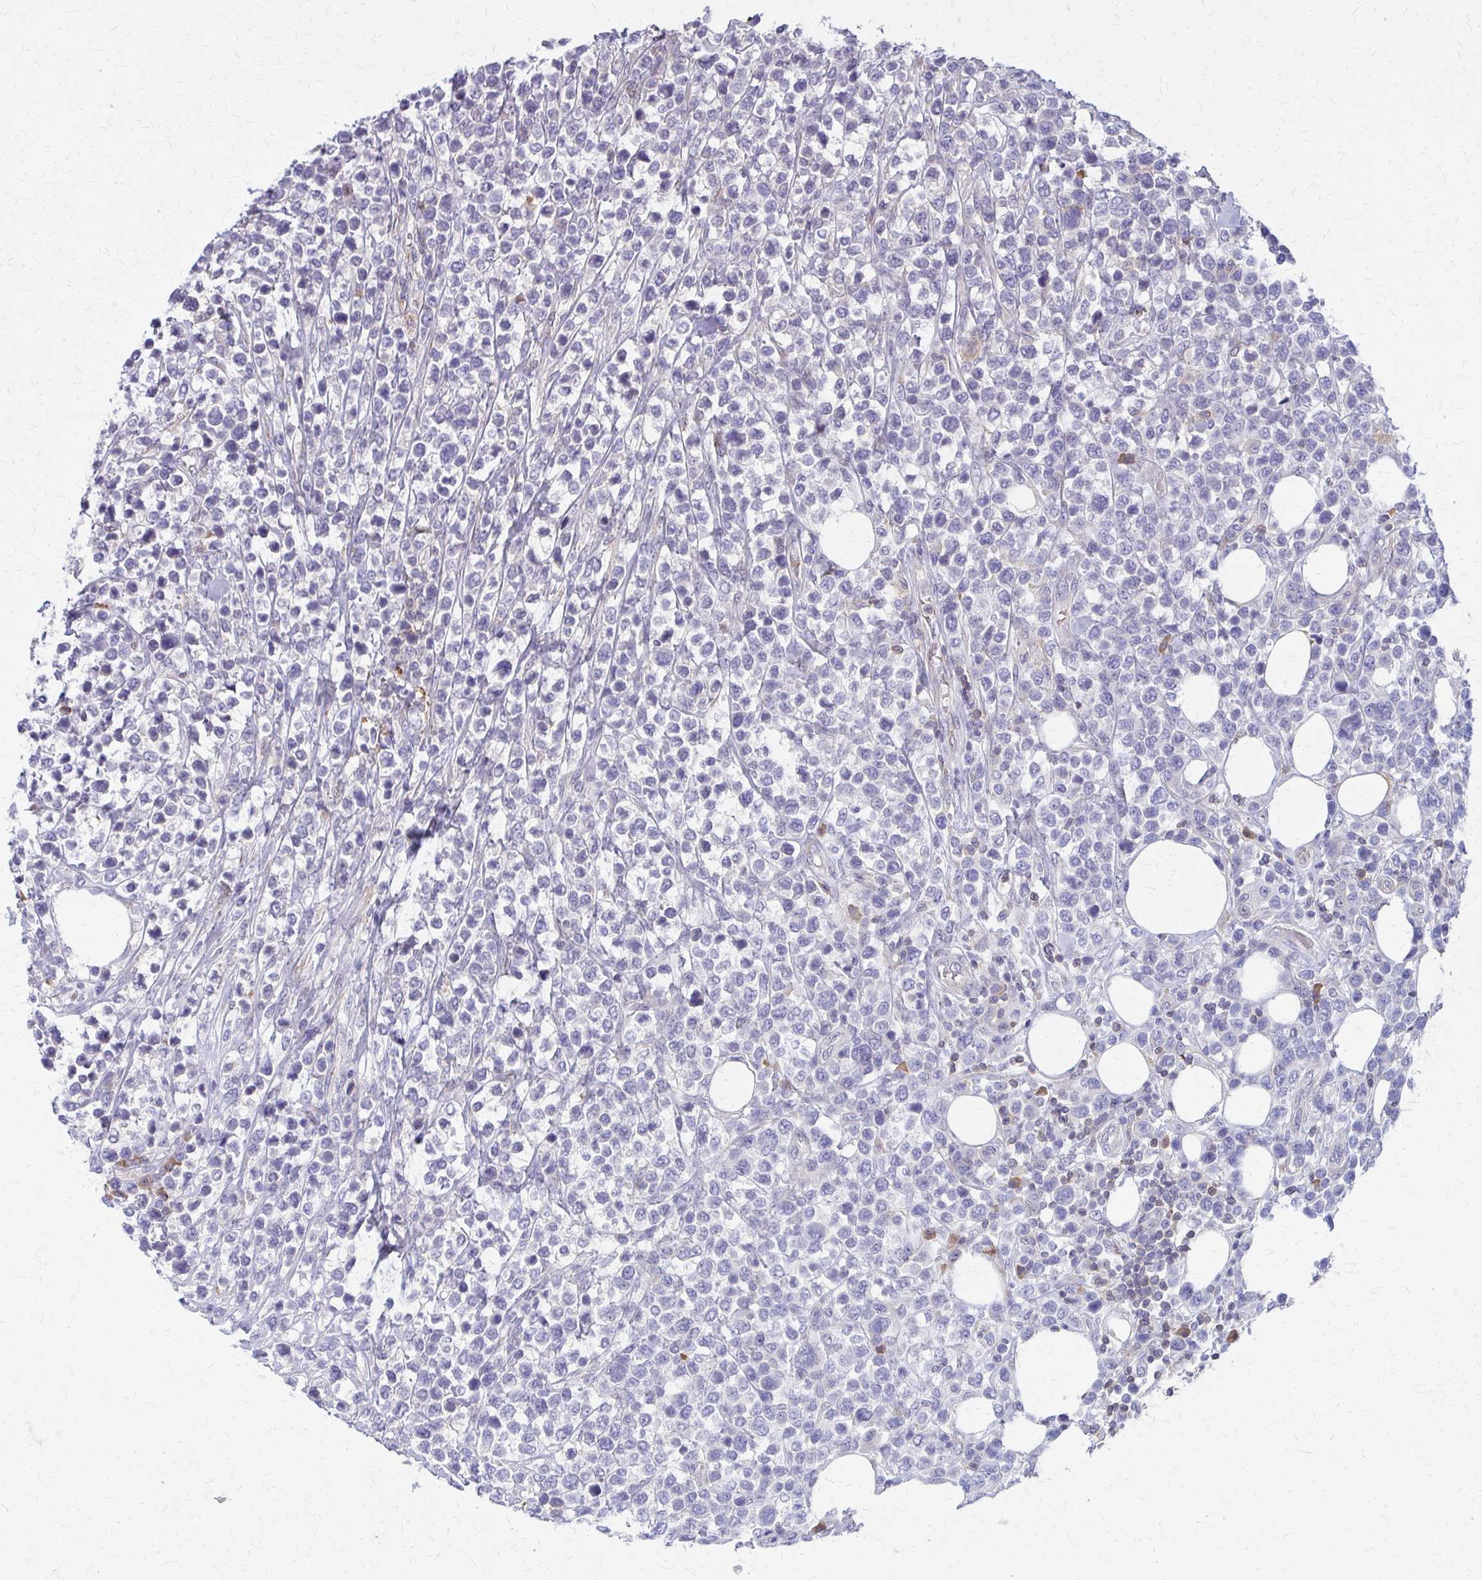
{"staining": {"intensity": "negative", "quantity": "none", "location": "none"}, "tissue": "lymphoma", "cell_type": "Tumor cells", "image_type": "cancer", "snomed": [{"axis": "morphology", "description": "Malignant lymphoma, non-Hodgkin's type, High grade"}, {"axis": "topography", "description": "Soft tissue"}], "caption": "Immunohistochemistry micrograph of malignant lymphoma, non-Hodgkin's type (high-grade) stained for a protein (brown), which displays no positivity in tumor cells. (IHC, brightfield microscopy, high magnification).", "gene": "IFI44L", "patient": {"sex": "female", "age": 56}}